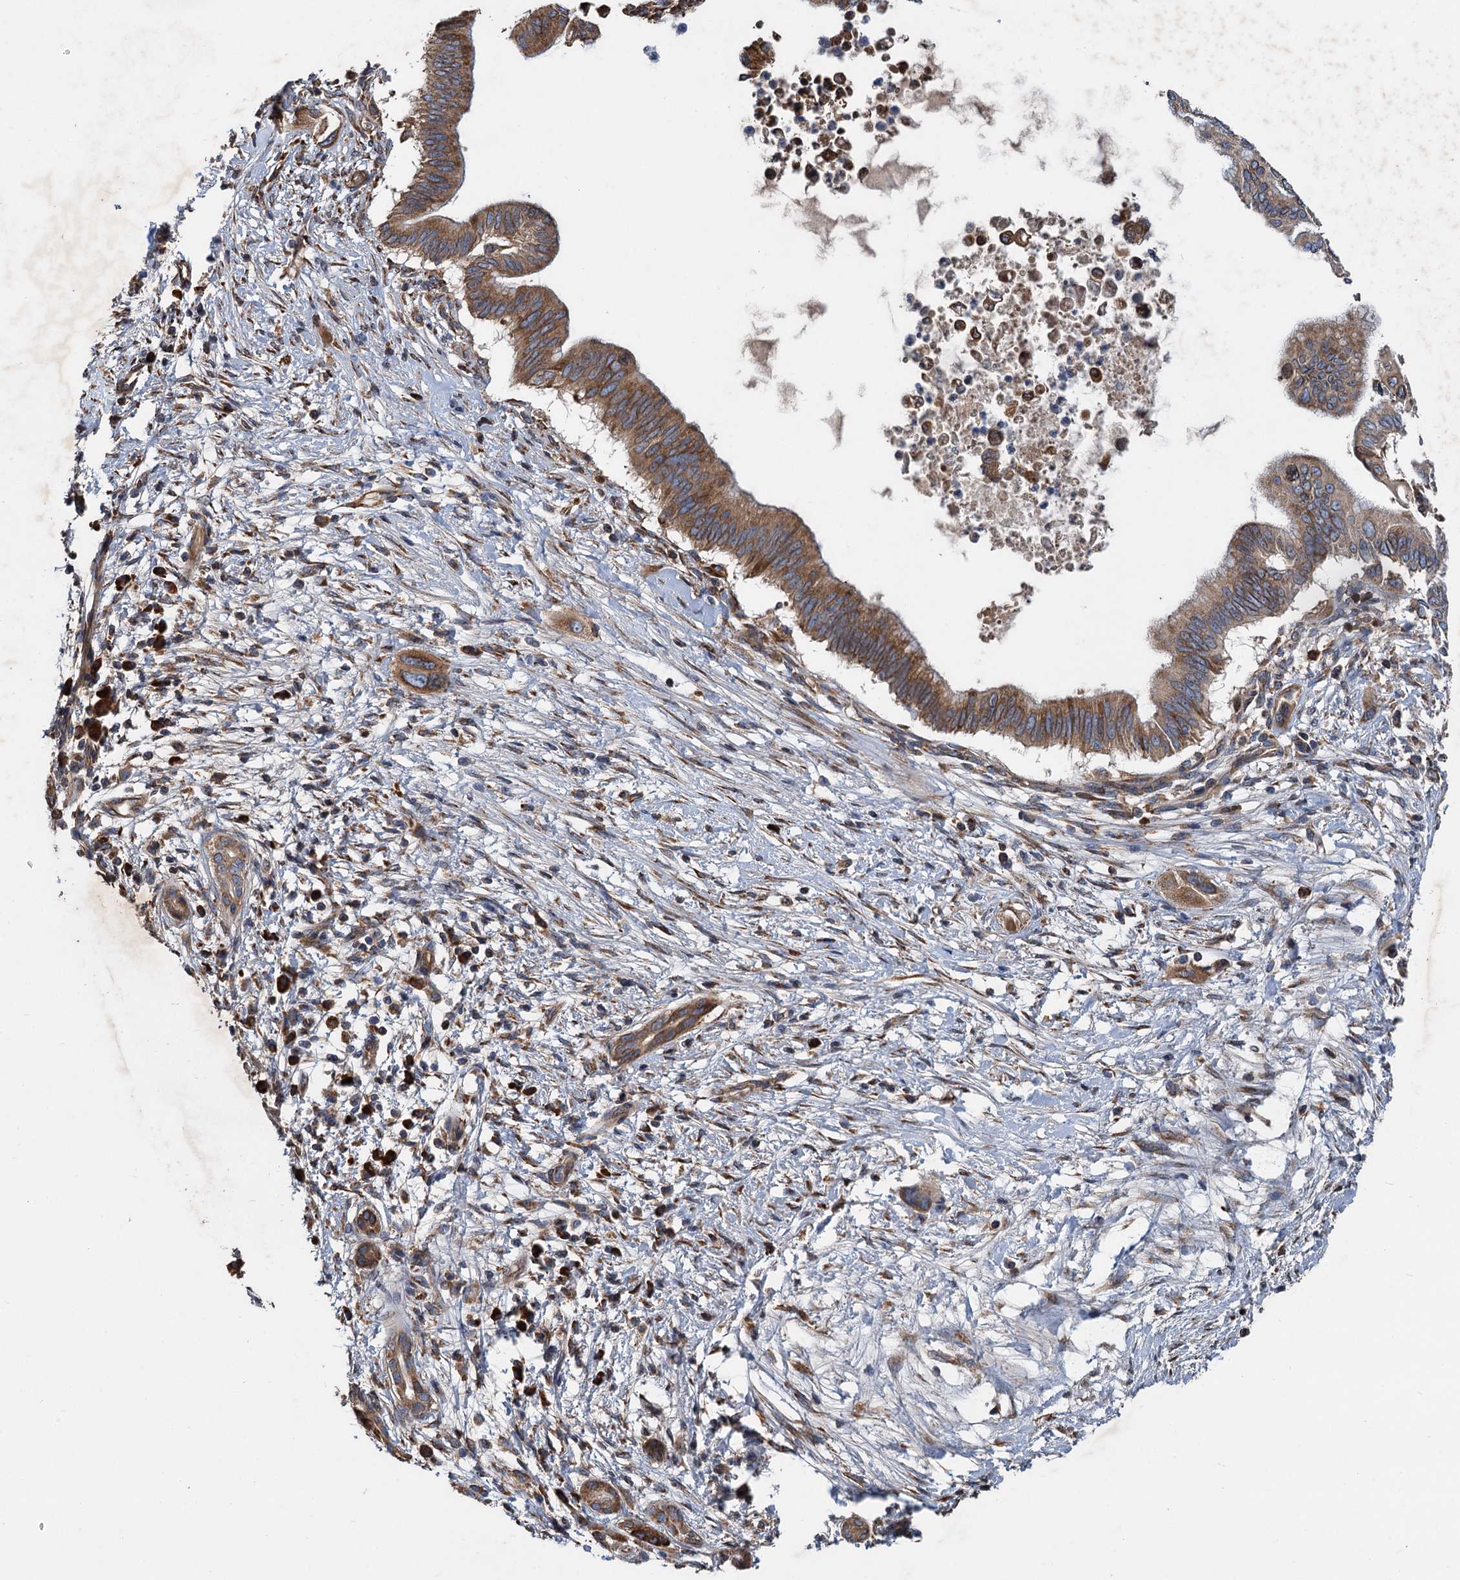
{"staining": {"intensity": "moderate", "quantity": ">75%", "location": "cytoplasmic/membranous"}, "tissue": "pancreatic cancer", "cell_type": "Tumor cells", "image_type": "cancer", "snomed": [{"axis": "morphology", "description": "Adenocarcinoma, NOS"}, {"axis": "topography", "description": "Pancreas"}], "caption": "Protein staining exhibits moderate cytoplasmic/membranous staining in approximately >75% of tumor cells in pancreatic cancer (adenocarcinoma). (IHC, brightfield microscopy, high magnification).", "gene": "LINS1", "patient": {"sex": "male", "age": 68}}